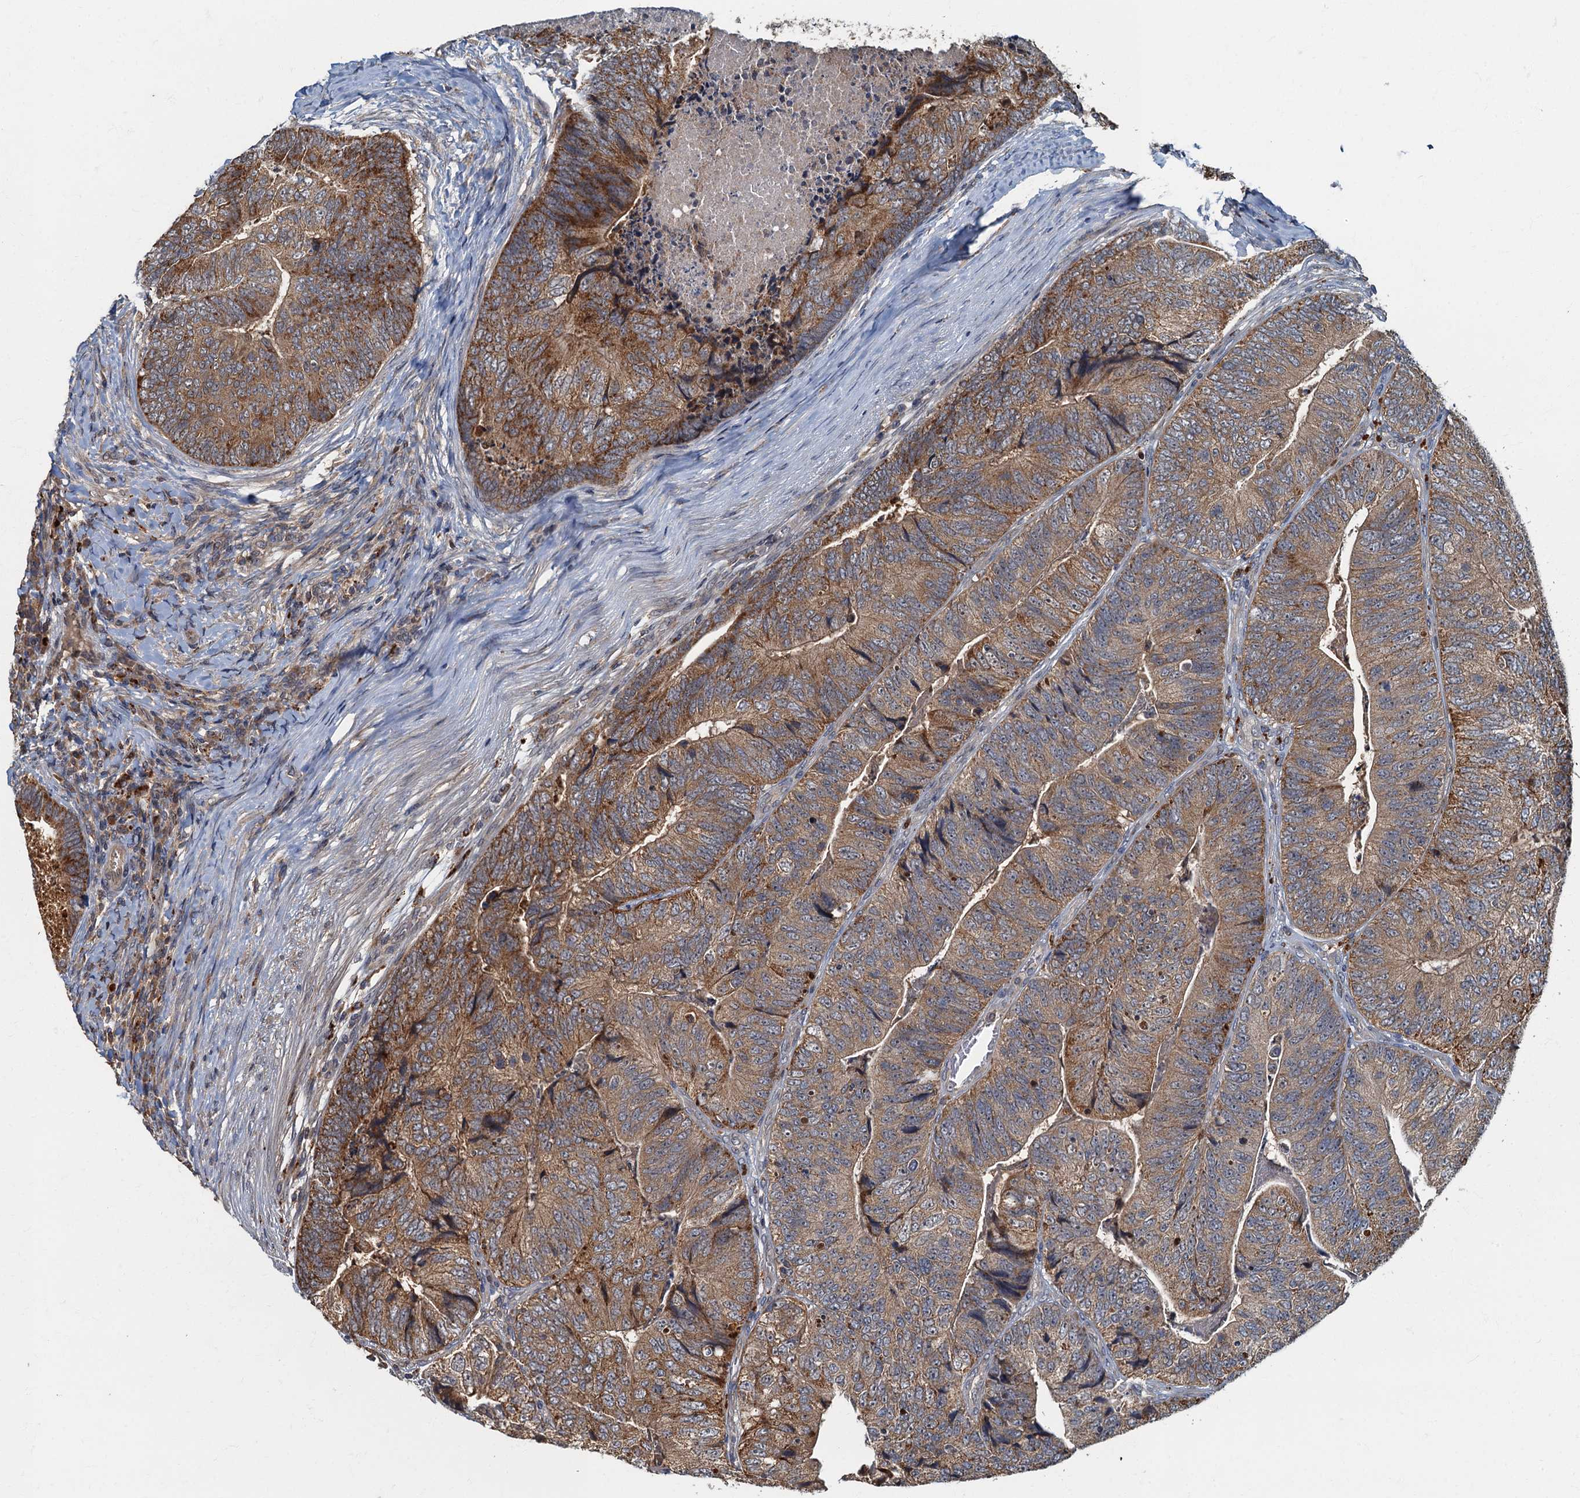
{"staining": {"intensity": "moderate", "quantity": ">75%", "location": "cytoplasmic/membranous"}, "tissue": "colorectal cancer", "cell_type": "Tumor cells", "image_type": "cancer", "snomed": [{"axis": "morphology", "description": "Adenocarcinoma, NOS"}, {"axis": "topography", "description": "Colon"}], "caption": "Colorectal cancer stained for a protein displays moderate cytoplasmic/membranous positivity in tumor cells.", "gene": "WDCP", "patient": {"sex": "female", "age": 67}}